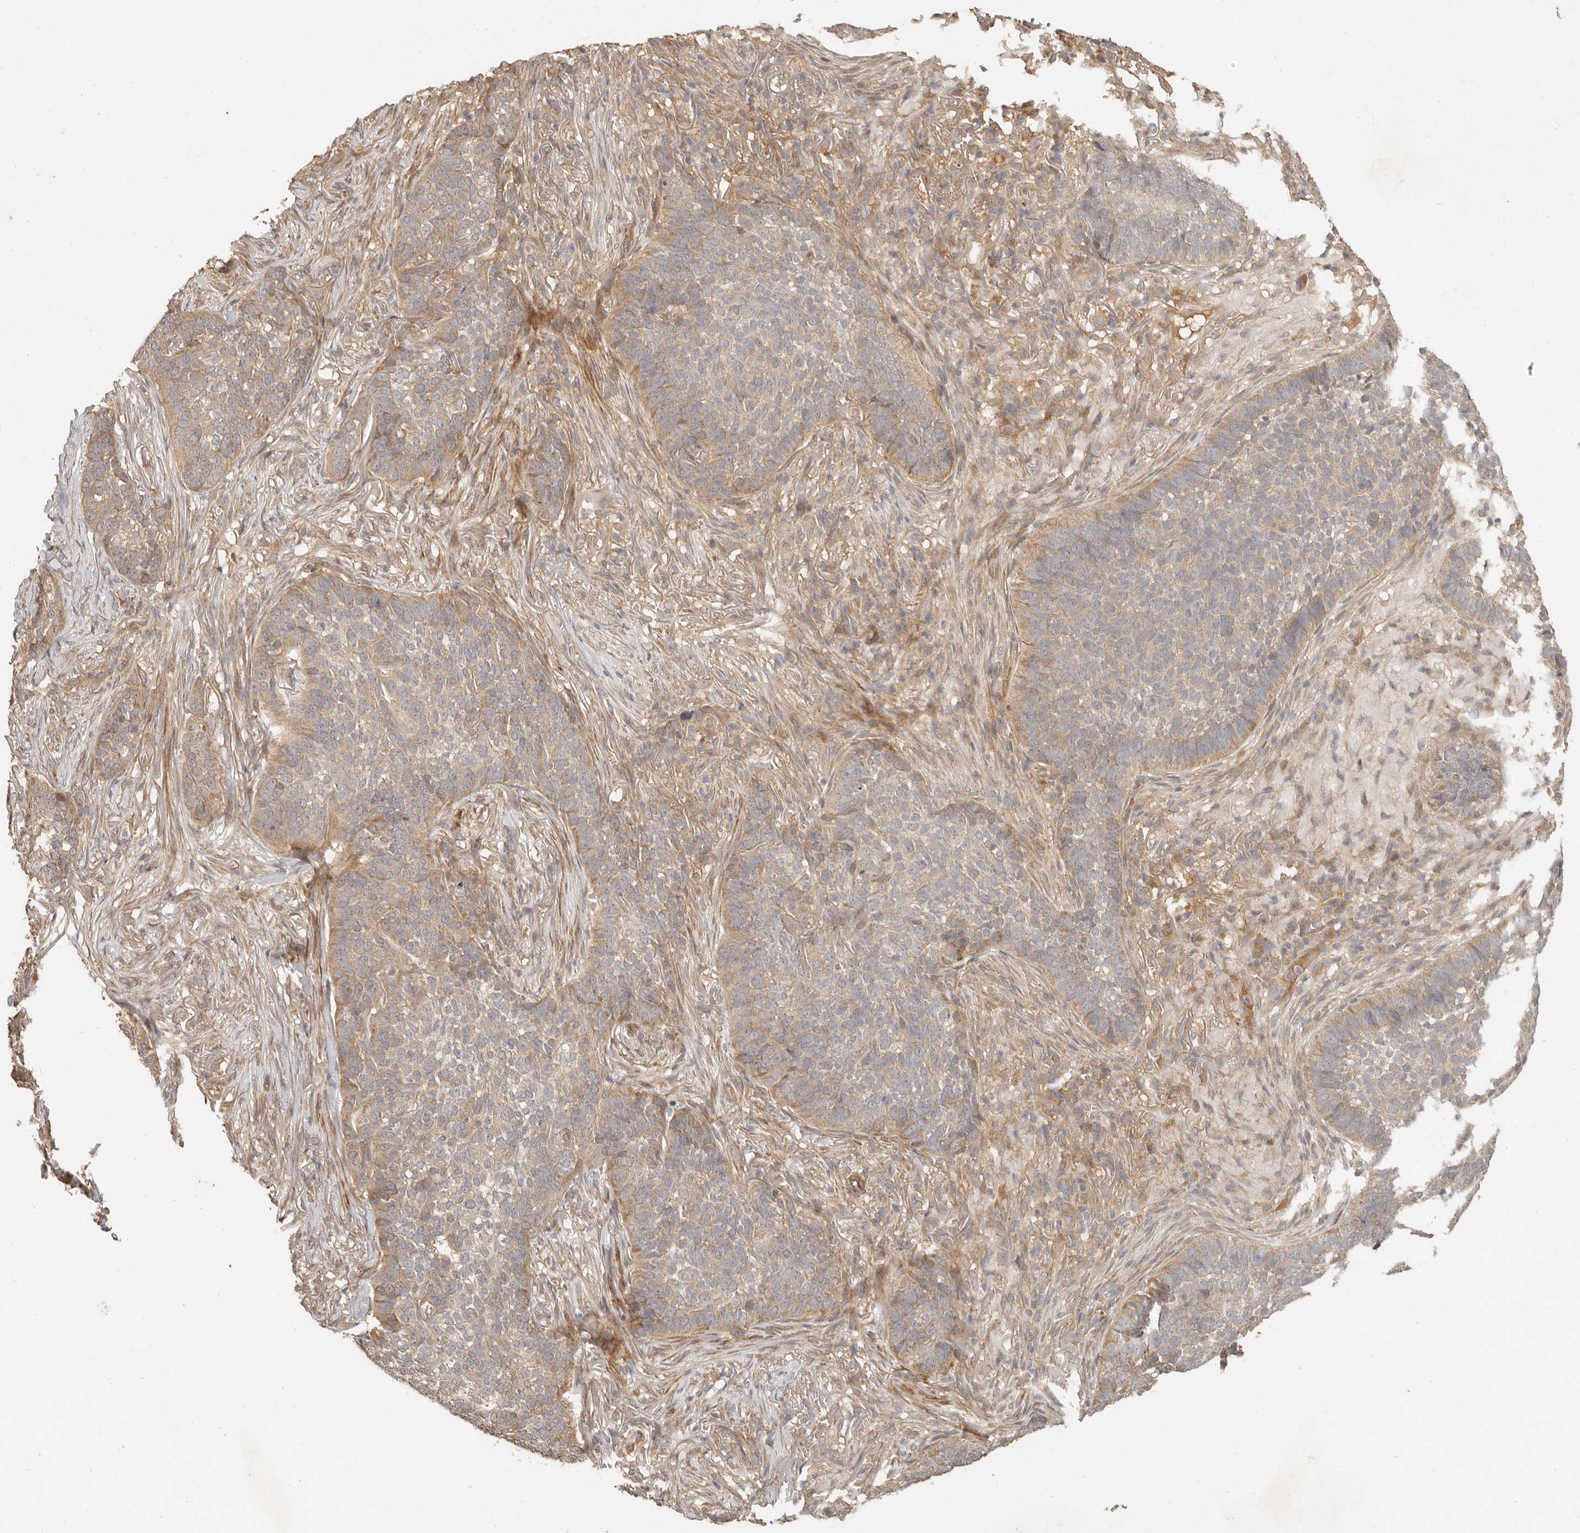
{"staining": {"intensity": "moderate", "quantity": "25%-75%", "location": "cytoplasmic/membranous"}, "tissue": "skin cancer", "cell_type": "Tumor cells", "image_type": "cancer", "snomed": [{"axis": "morphology", "description": "Basal cell carcinoma"}, {"axis": "topography", "description": "Skin"}], "caption": "Moderate cytoplasmic/membranous protein staining is identified in approximately 25%-75% of tumor cells in skin cancer (basal cell carcinoma).", "gene": "VIPR1", "patient": {"sex": "male", "age": 85}}